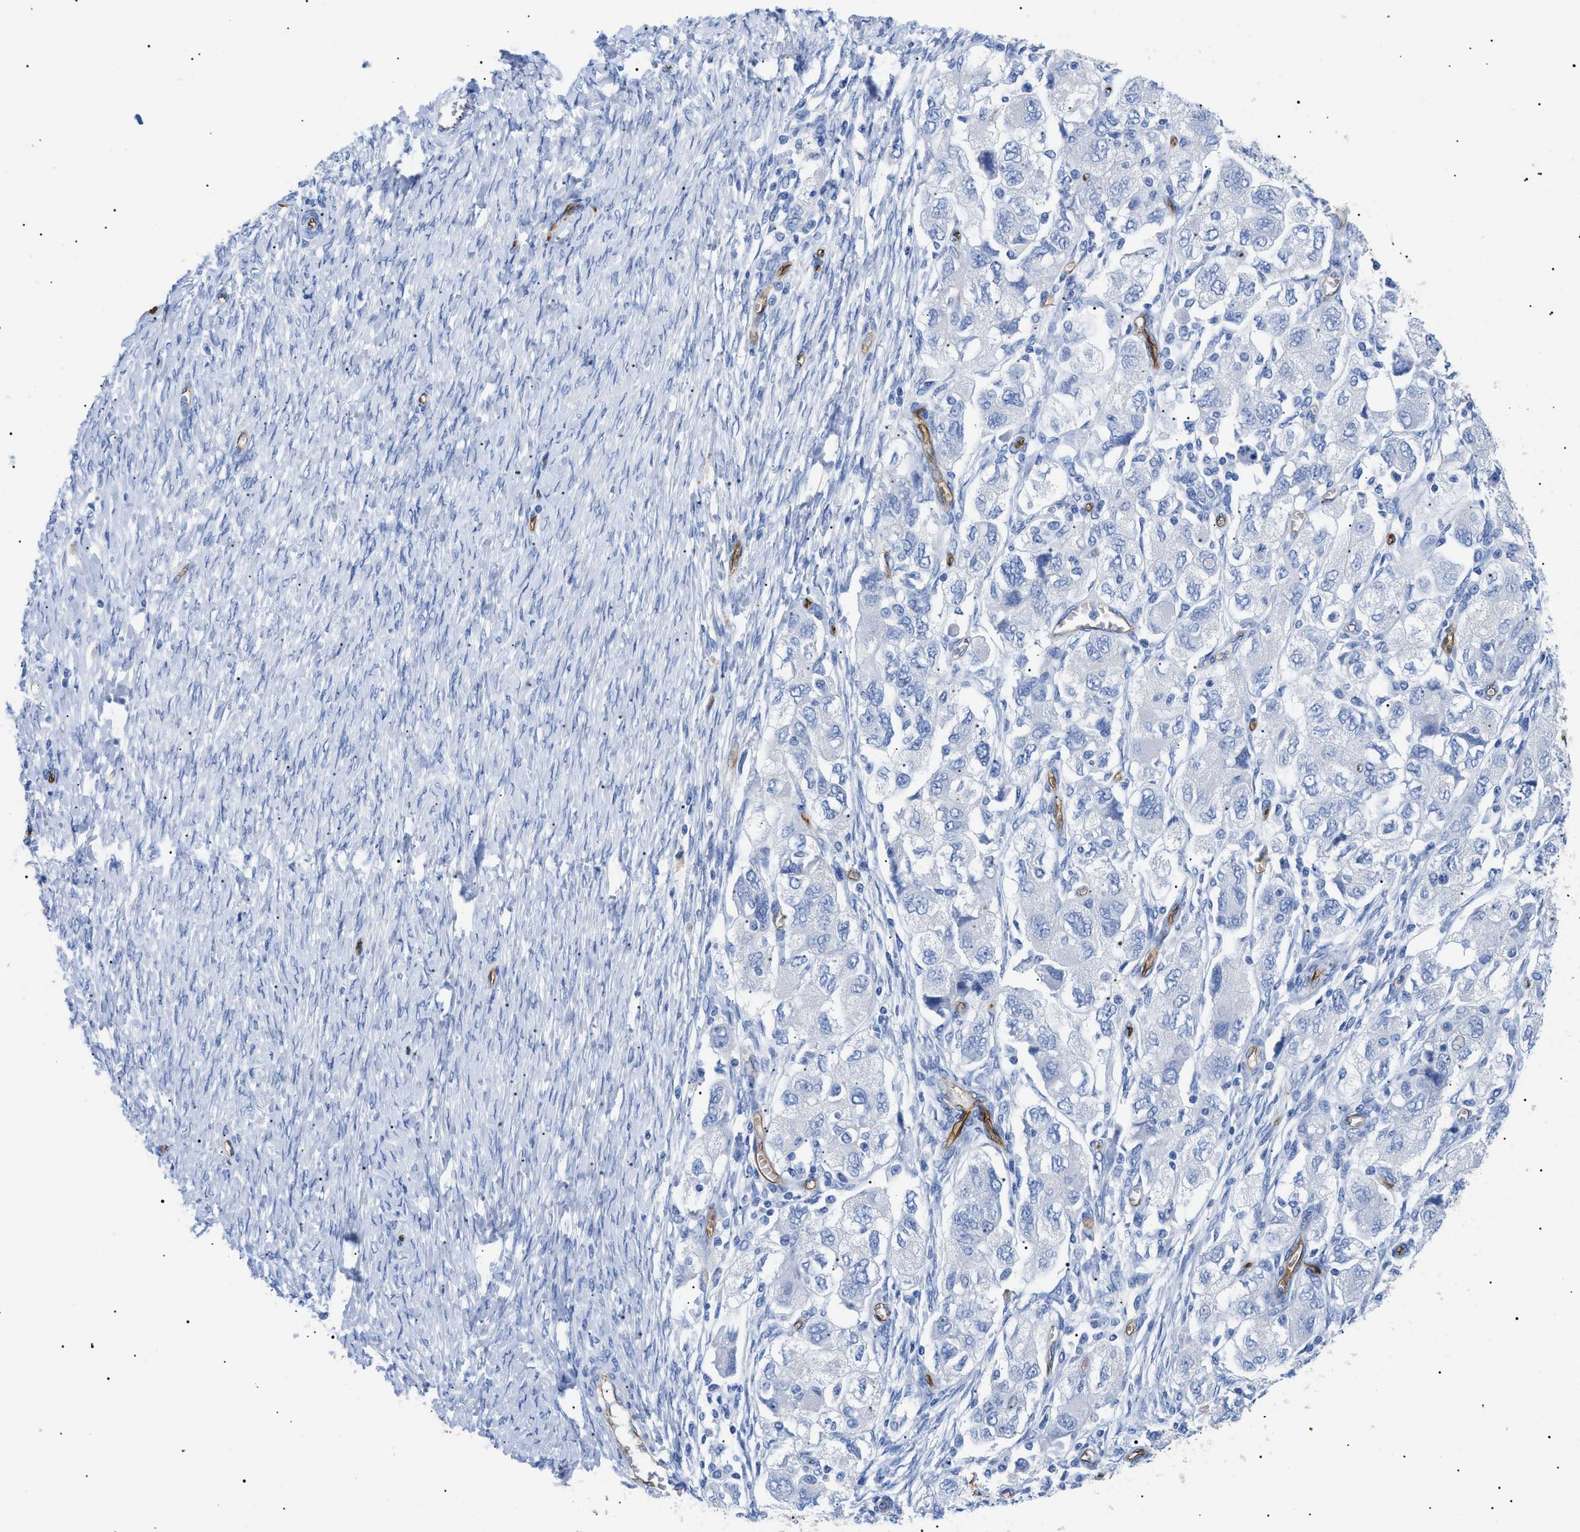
{"staining": {"intensity": "negative", "quantity": "none", "location": "none"}, "tissue": "ovarian cancer", "cell_type": "Tumor cells", "image_type": "cancer", "snomed": [{"axis": "morphology", "description": "Carcinoma, NOS"}, {"axis": "morphology", "description": "Cystadenocarcinoma, serous, NOS"}, {"axis": "topography", "description": "Ovary"}], "caption": "Protein analysis of ovarian cancer (serous cystadenocarcinoma) demonstrates no significant staining in tumor cells.", "gene": "PODXL", "patient": {"sex": "female", "age": 69}}